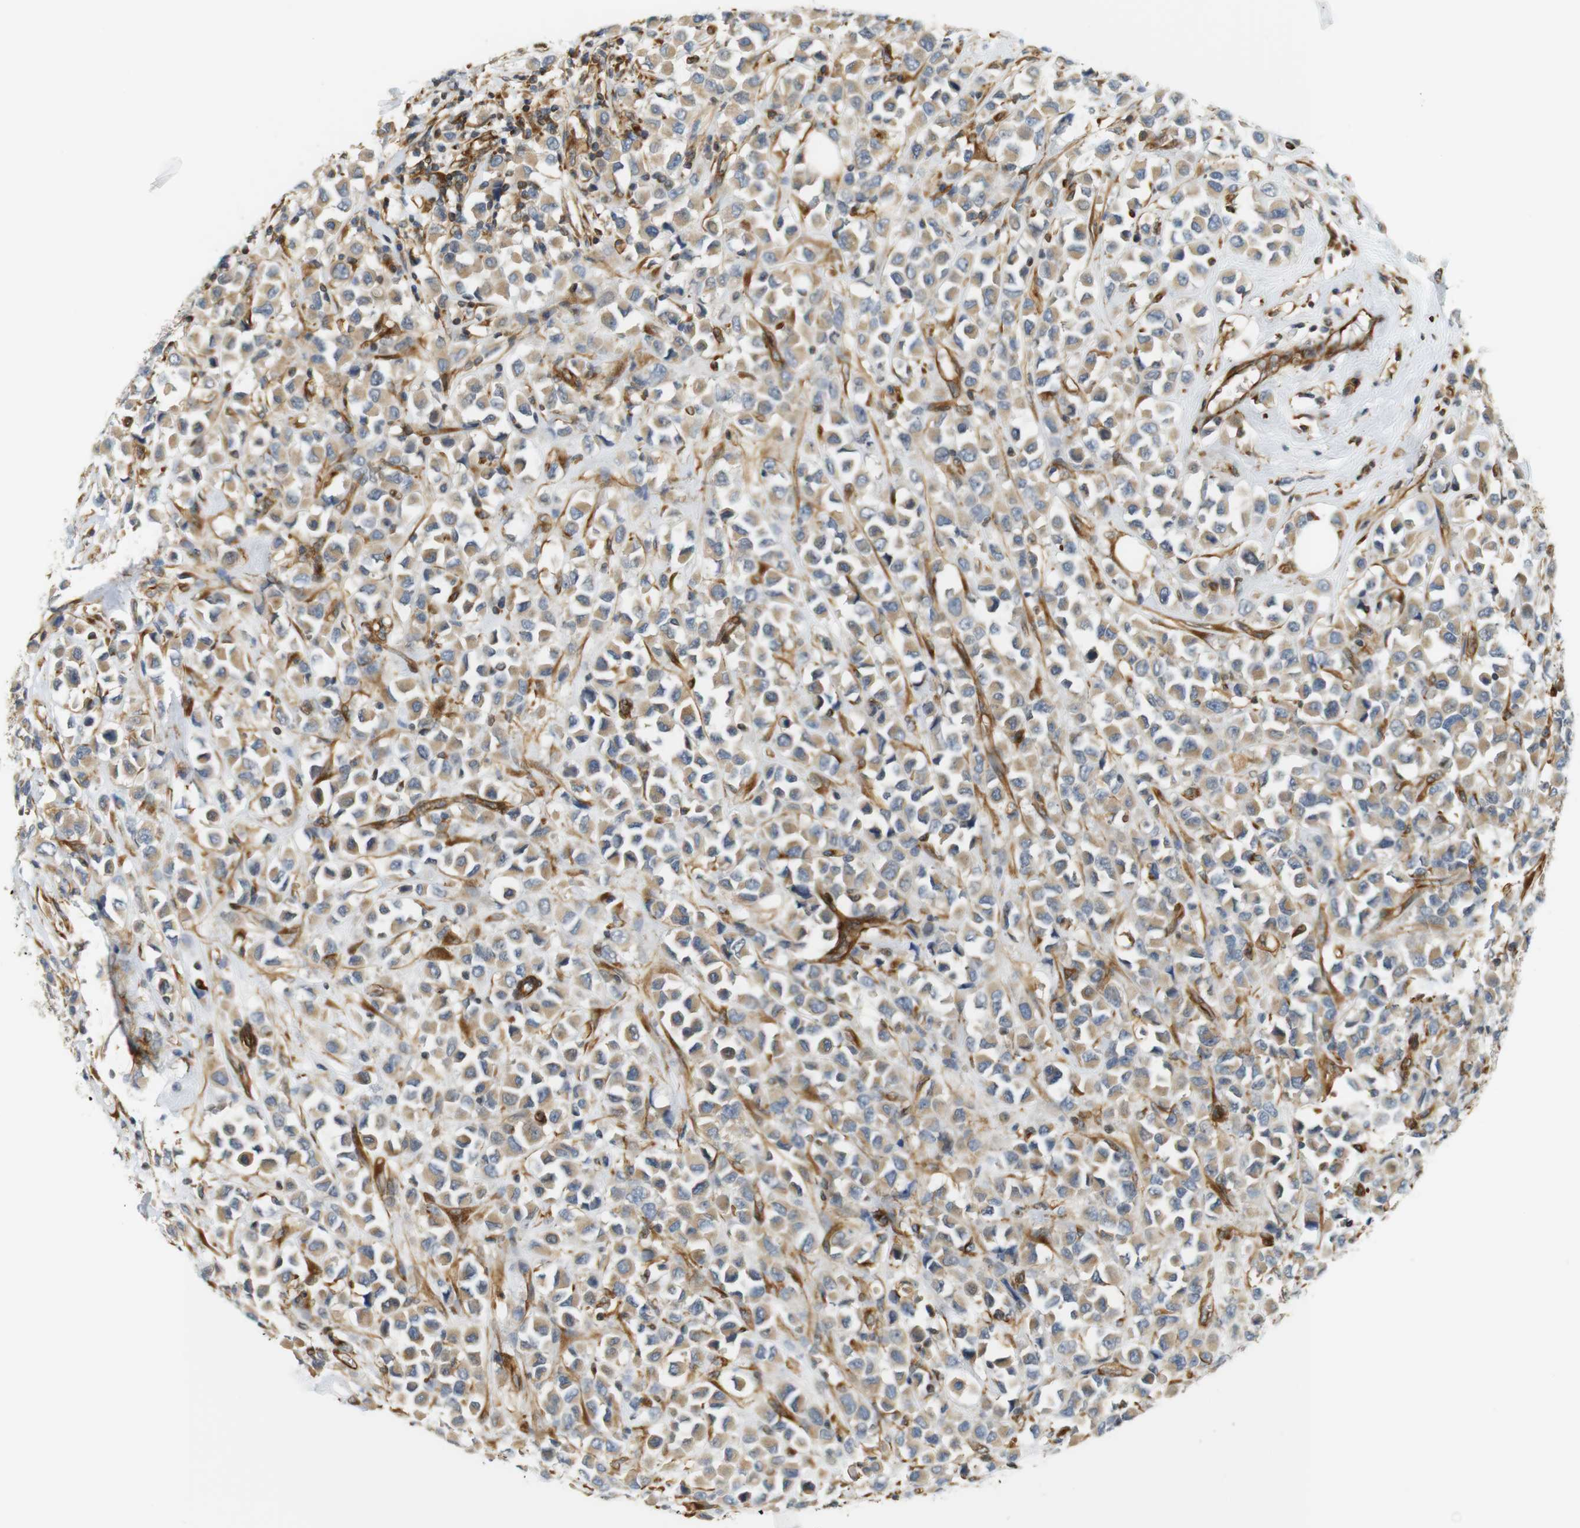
{"staining": {"intensity": "weak", "quantity": ">75%", "location": "cytoplasmic/membranous"}, "tissue": "breast cancer", "cell_type": "Tumor cells", "image_type": "cancer", "snomed": [{"axis": "morphology", "description": "Duct carcinoma"}, {"axis": "topography", "description": "Breast"}], "caption": "Breast infiltrating ductal carcinoma stained with immunohistochemistry (IHC) reveals weak cytoplasmic/membranous staining in about >75% of tumor cells.", "gene": "CYTH3", "patient": {"sex": "female", "age": 61}}